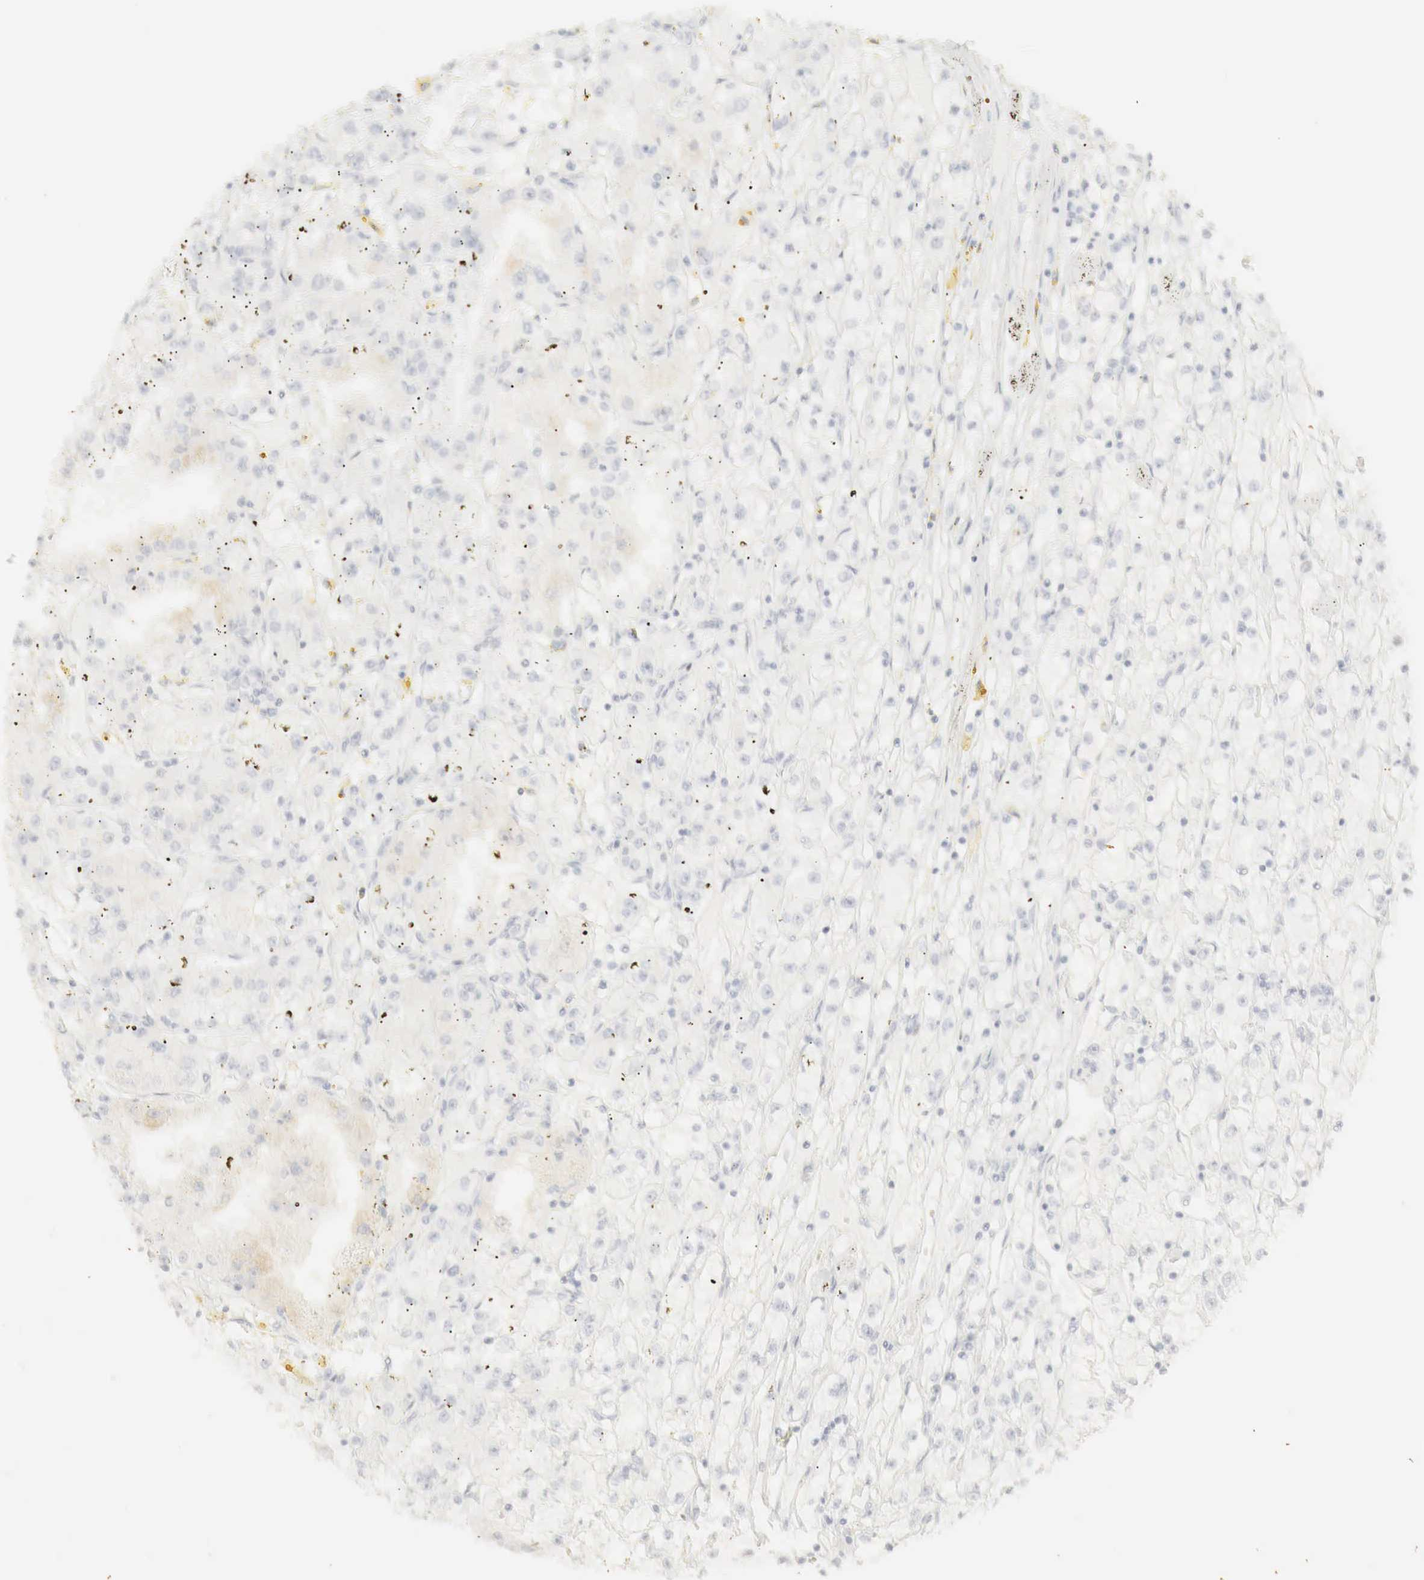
{"staining": {"intensity": "negative", "quantity": "none", "location": "none"}, "tissue": "renal cancer", "cell_type": "Tumor cells", "image_type": "cancer", "snomed": [{"axis": "morphology", "description": "Adenocarcinoma, NOS"}, {"axis": "topography", "description": "Kidney"}], "caption": "IHC photomicrograph of human renal adenocarcinoma stained for a protein (brown), which demonstrates no expression in tumor cells.", "gene": "TP63", "patient": {"sex": "male", "age": 56}}